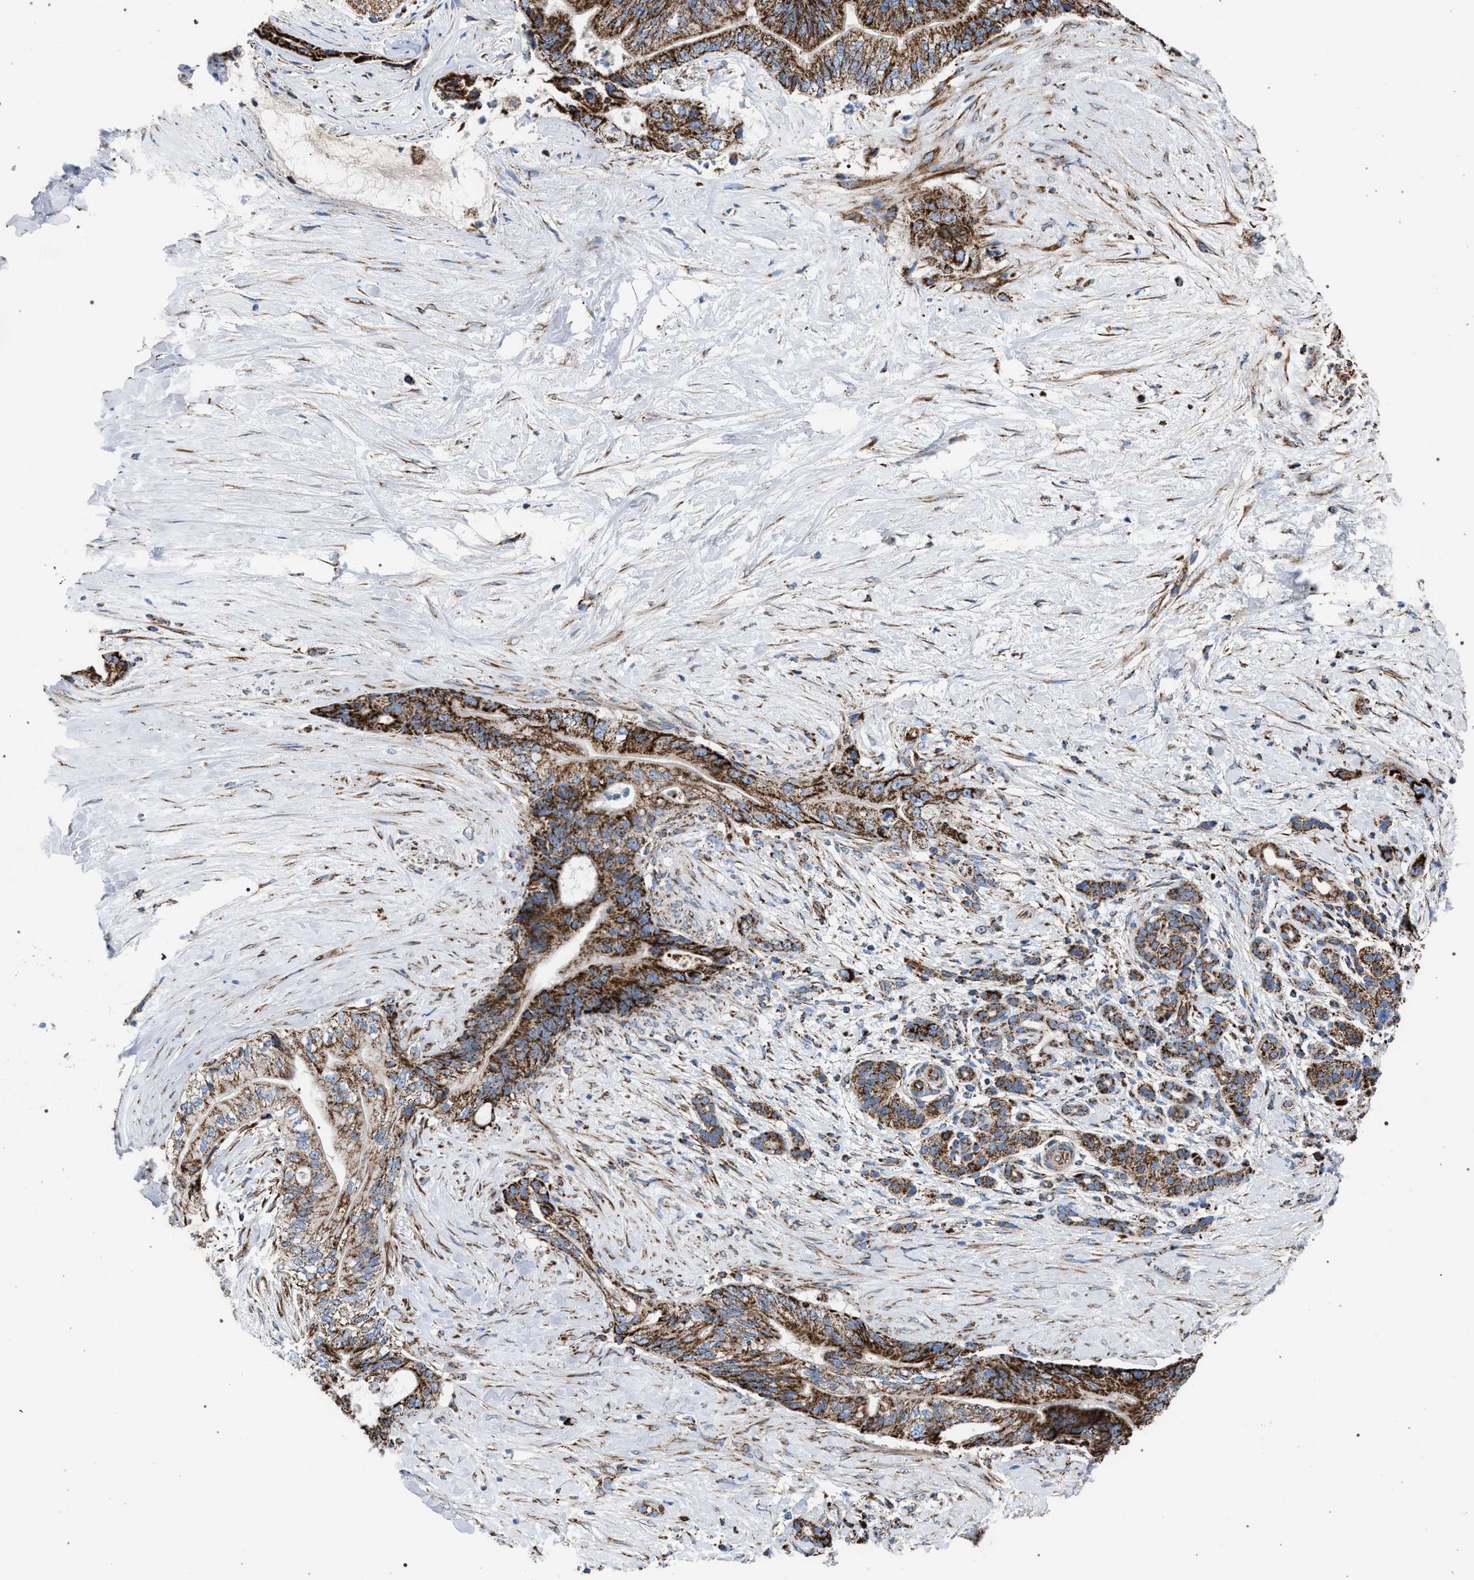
{"staining": {"intensity": "strong", "quantity": ">75%", "location": "cytoplasmic/membranous"}, "tissue": "pancreatic cancer", "cell_type": "Tumor cells", "image_type": "cancer", "snomed": [{"axis": "morphology", "description": "Adenocarcinoma, NOS"}, {"axis": "topography", "description": "Pancreas"}], "caption": "Immunohistochemical staining of adenocarcinoma (pancreatic) shows strong cytoplasmic/membranous protein positivity in about >75% of tumor cells.", "gene": "VPS13A", "patient": {"sex": "male", "age": 59}}